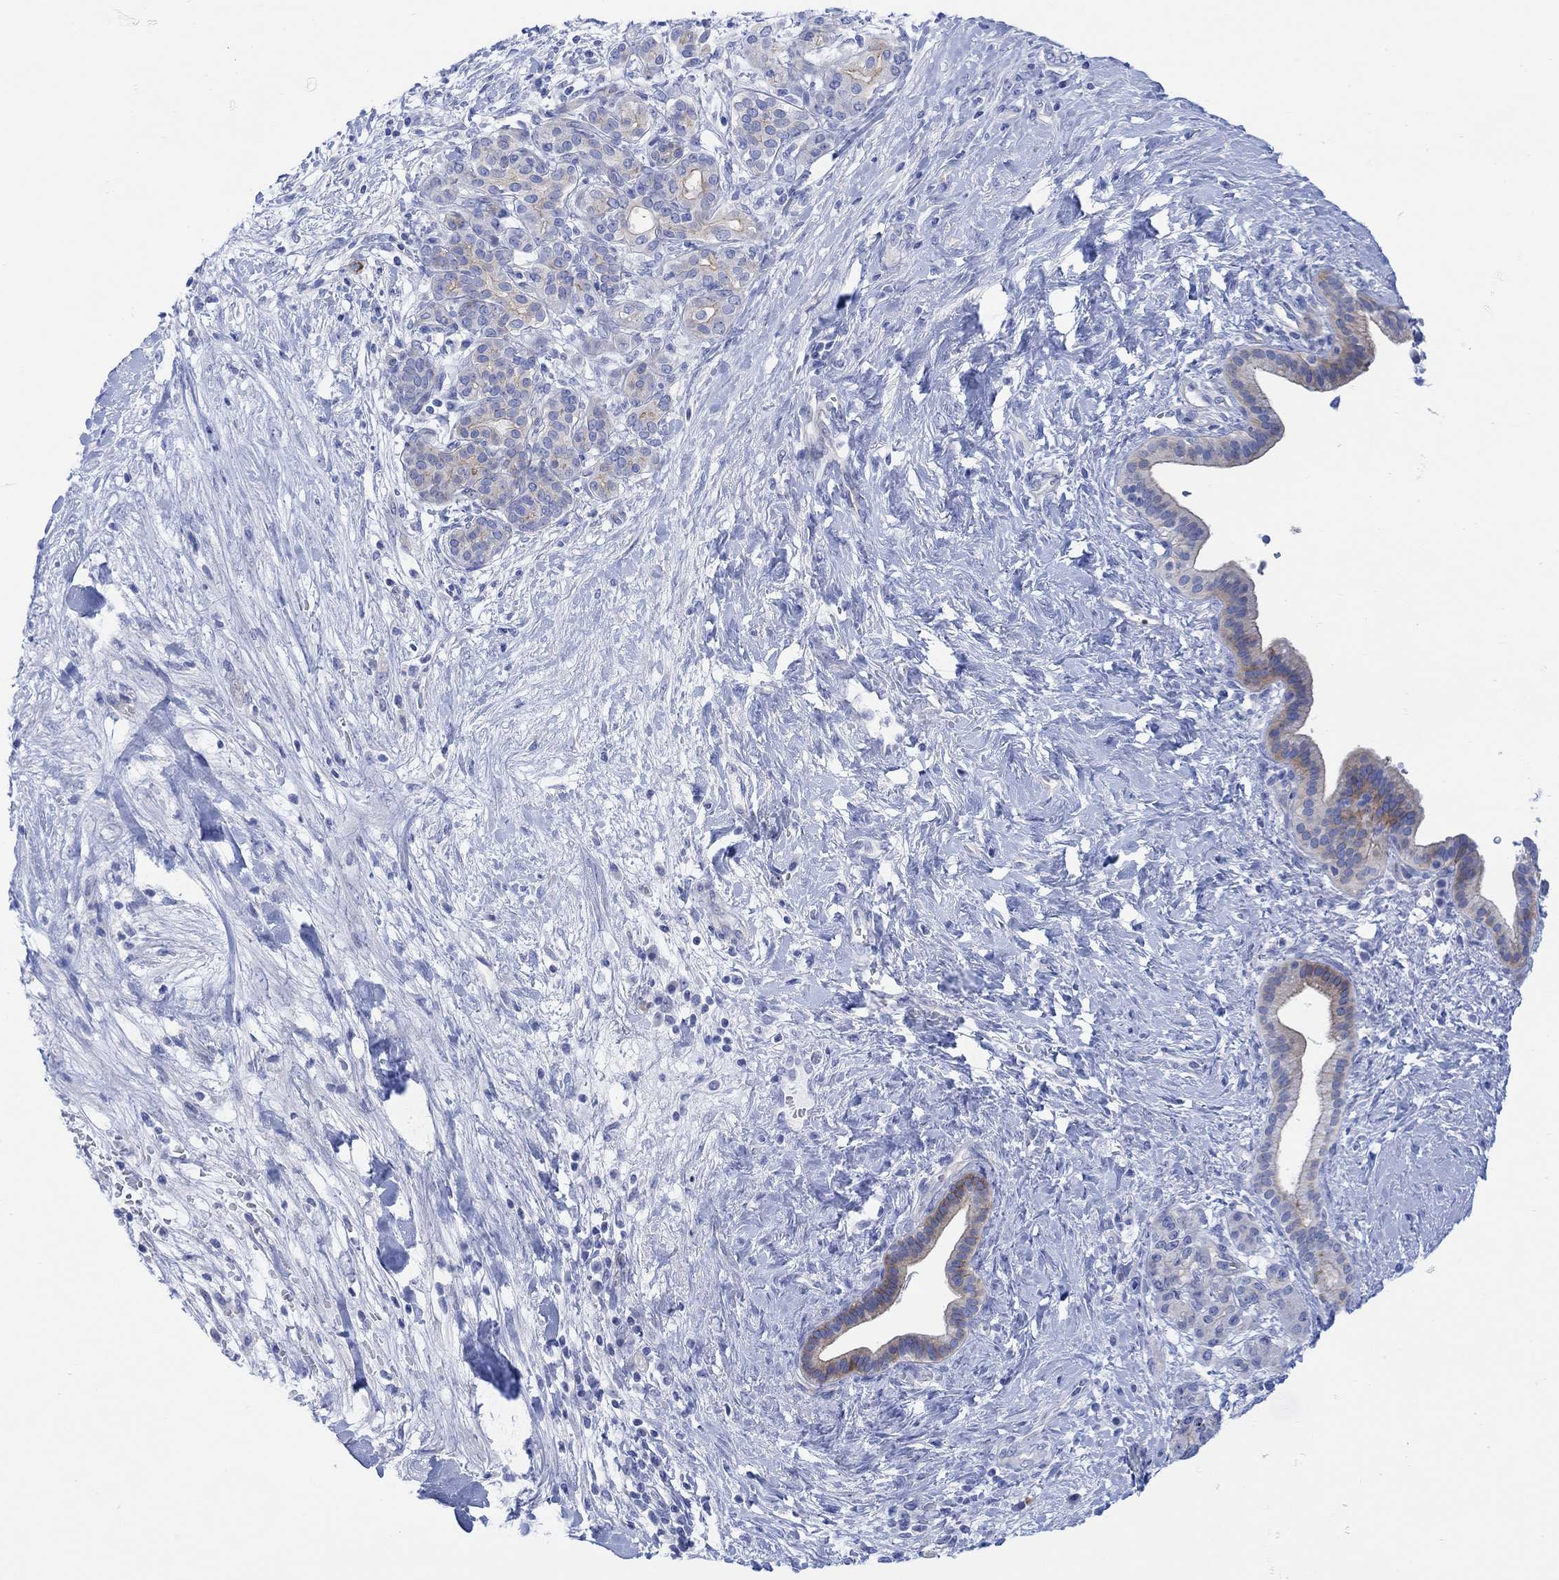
{"staining": {"intensity": "moderate", "quantity": "<25%", "location": "cytoplasmic/membranous"}, "tissue": "pancreatic cancer", "cell_type": "Tumor cells", "image_type": "cancer", "snomed": [{"axis": "morphology", "description": "Adenocarcinoma, NOS"}, {"axis": "topography", "description": "Pancreas"}], "caption": "The immunohistochemical stain shows moderate cytoplasmic/membranous staining in tumor cells of pancreatic cancer tissue. The protein is stained brown, and the nuclei are stained in blue (DAB (3,3'-diaminobenzidine) IHC with brightfield microscopy, high magnification).", "gene": "TLDC2", "patient": {"sex": "male", "age": 44}}